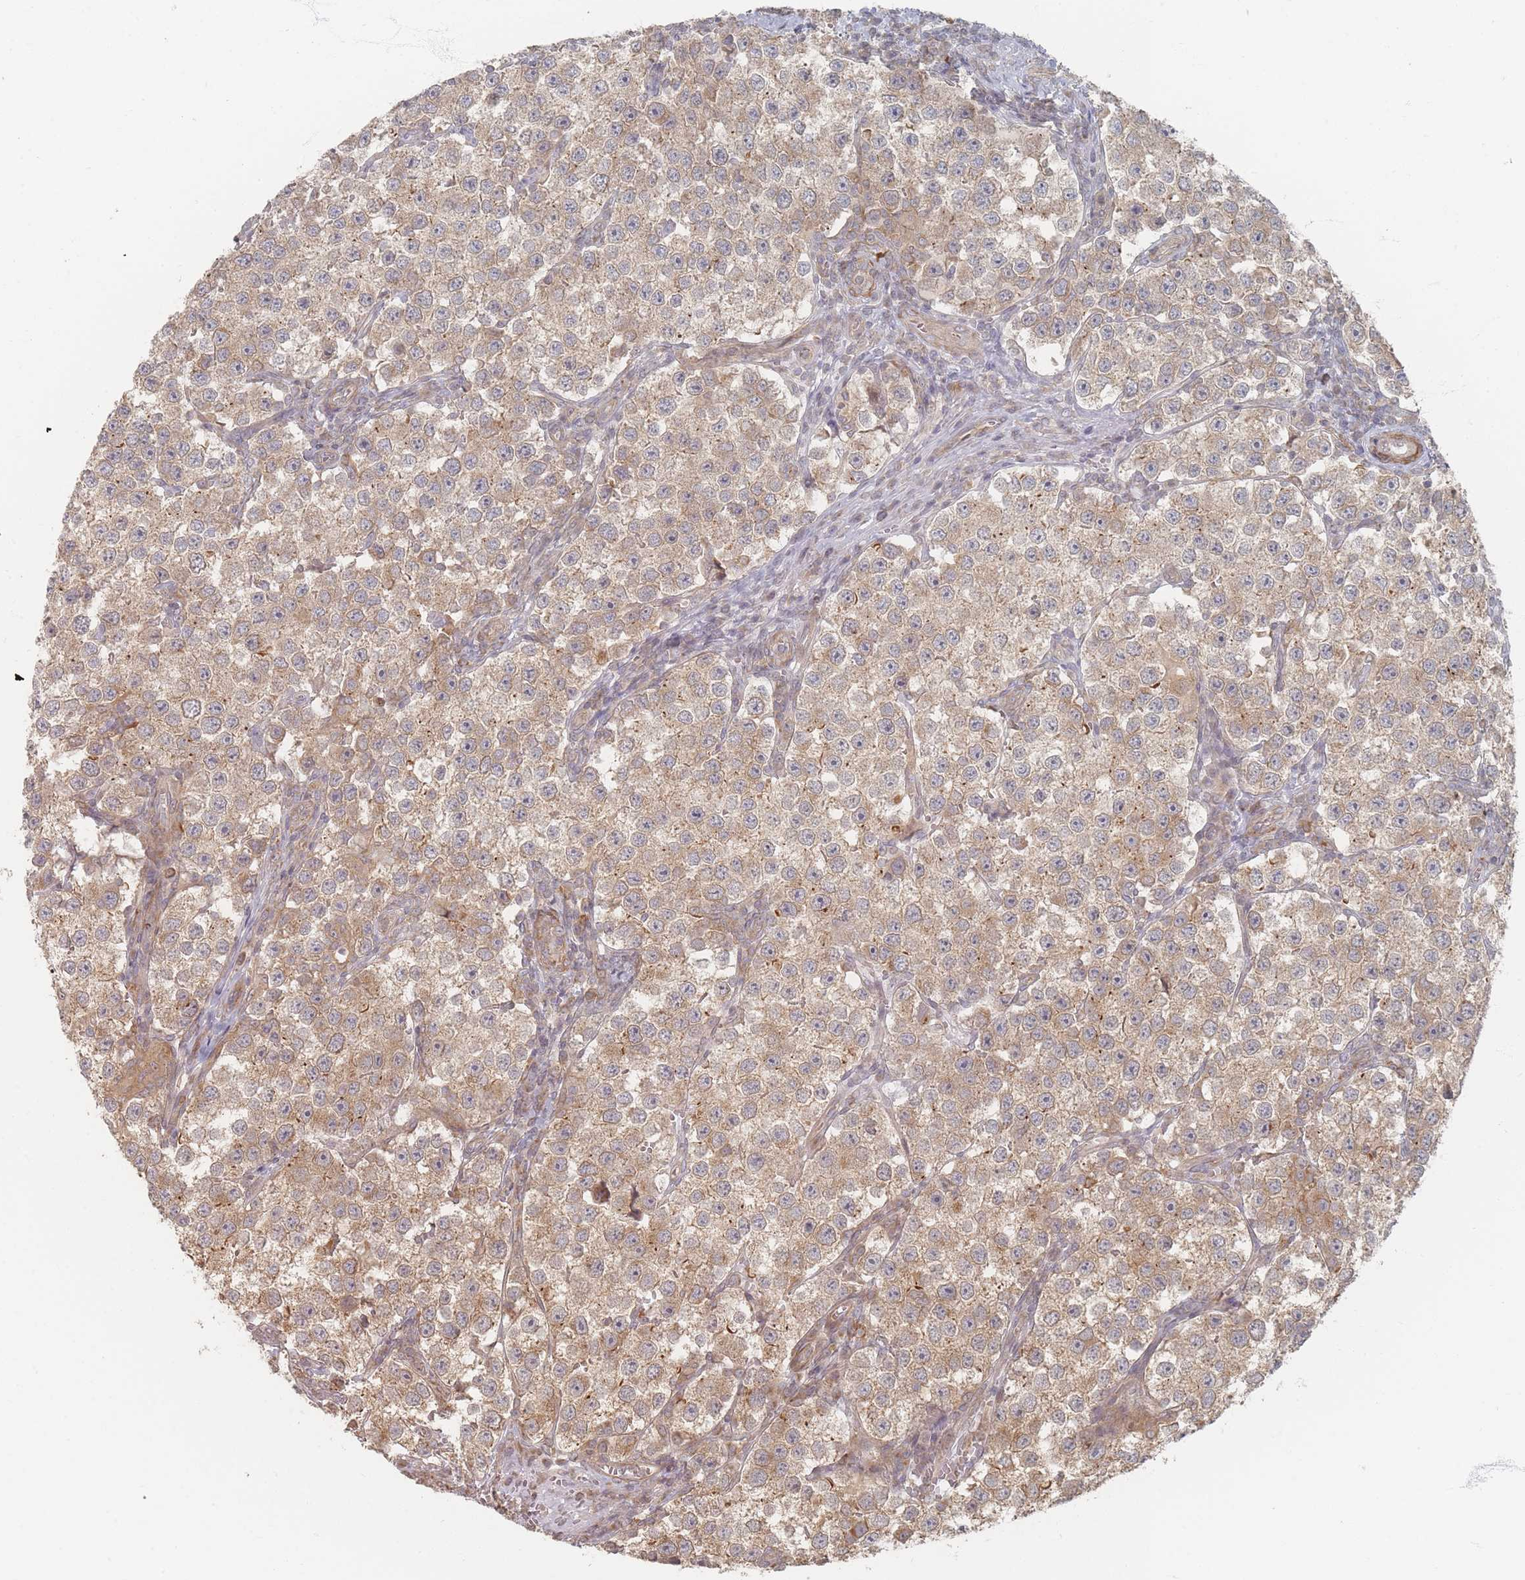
{"staining": {"intensity": "moderate", "quantity": ">75%", "location": "cytoplasmic/membranous"}, "tissue": "testis cancer", "cell_type": "Tumor cells", "image_type": "cancer", "snomed": [{"axis": "morphology", "description": "Seminoma, NOS"}, {"axis": "topography", "description": "Testis"}], "caption": "Immunohistochemistry photomicrograph of neoplastic tissue: seminoma (testis) stained using IHC shows medium levels of moderate protein expression localized specifically in the cytoplasmic/membranous of tumor cells, appearing as a cytoplasmic/membranous brown color.", "gene": "GLE1", "patient": {"sex": "male", "age": 37}}